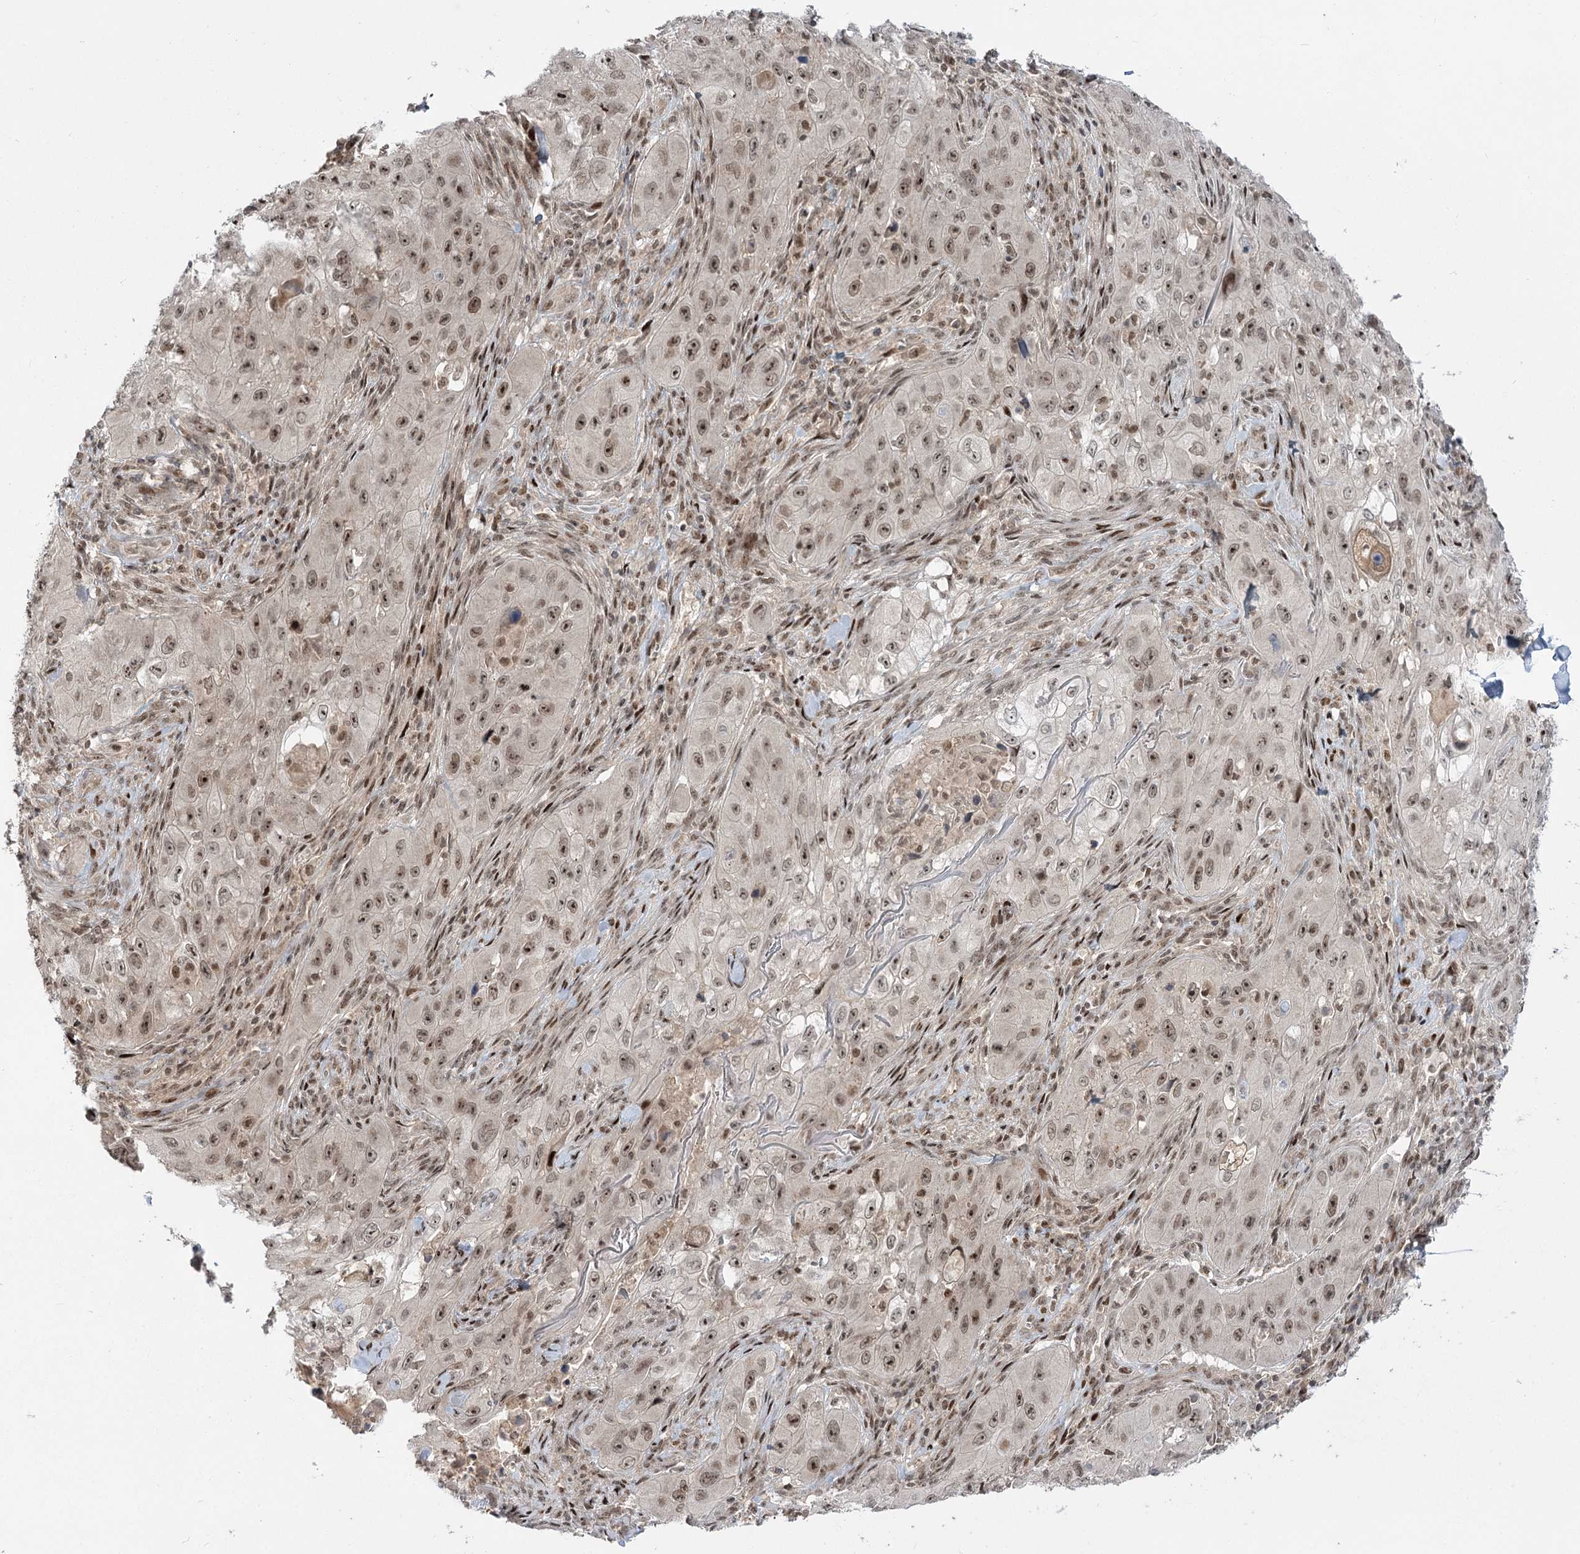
{"staining": {"intensity": "weak", "quantity": "25%-75%", "location": "nuclear"}, "tissue": "skin cancer", "cell_type": "Tumor cells", "image_type": "cancer", "snomed": [{"axis": "morphology", "description": "Squamous cell carcinoma, NOS"}, {"axis": "topography", "description": "Skin"}, {"axis": "topography", "description": "Subcutis"}], "caption": "Protein analysis of skin cancer (squamous cell carcinoma) tissue demonstrates weak nuclear positivity in approximately 25%-75% of tumor cells.", "gene": "HELQ", "patient": {"sex": "male", "age": 73}}